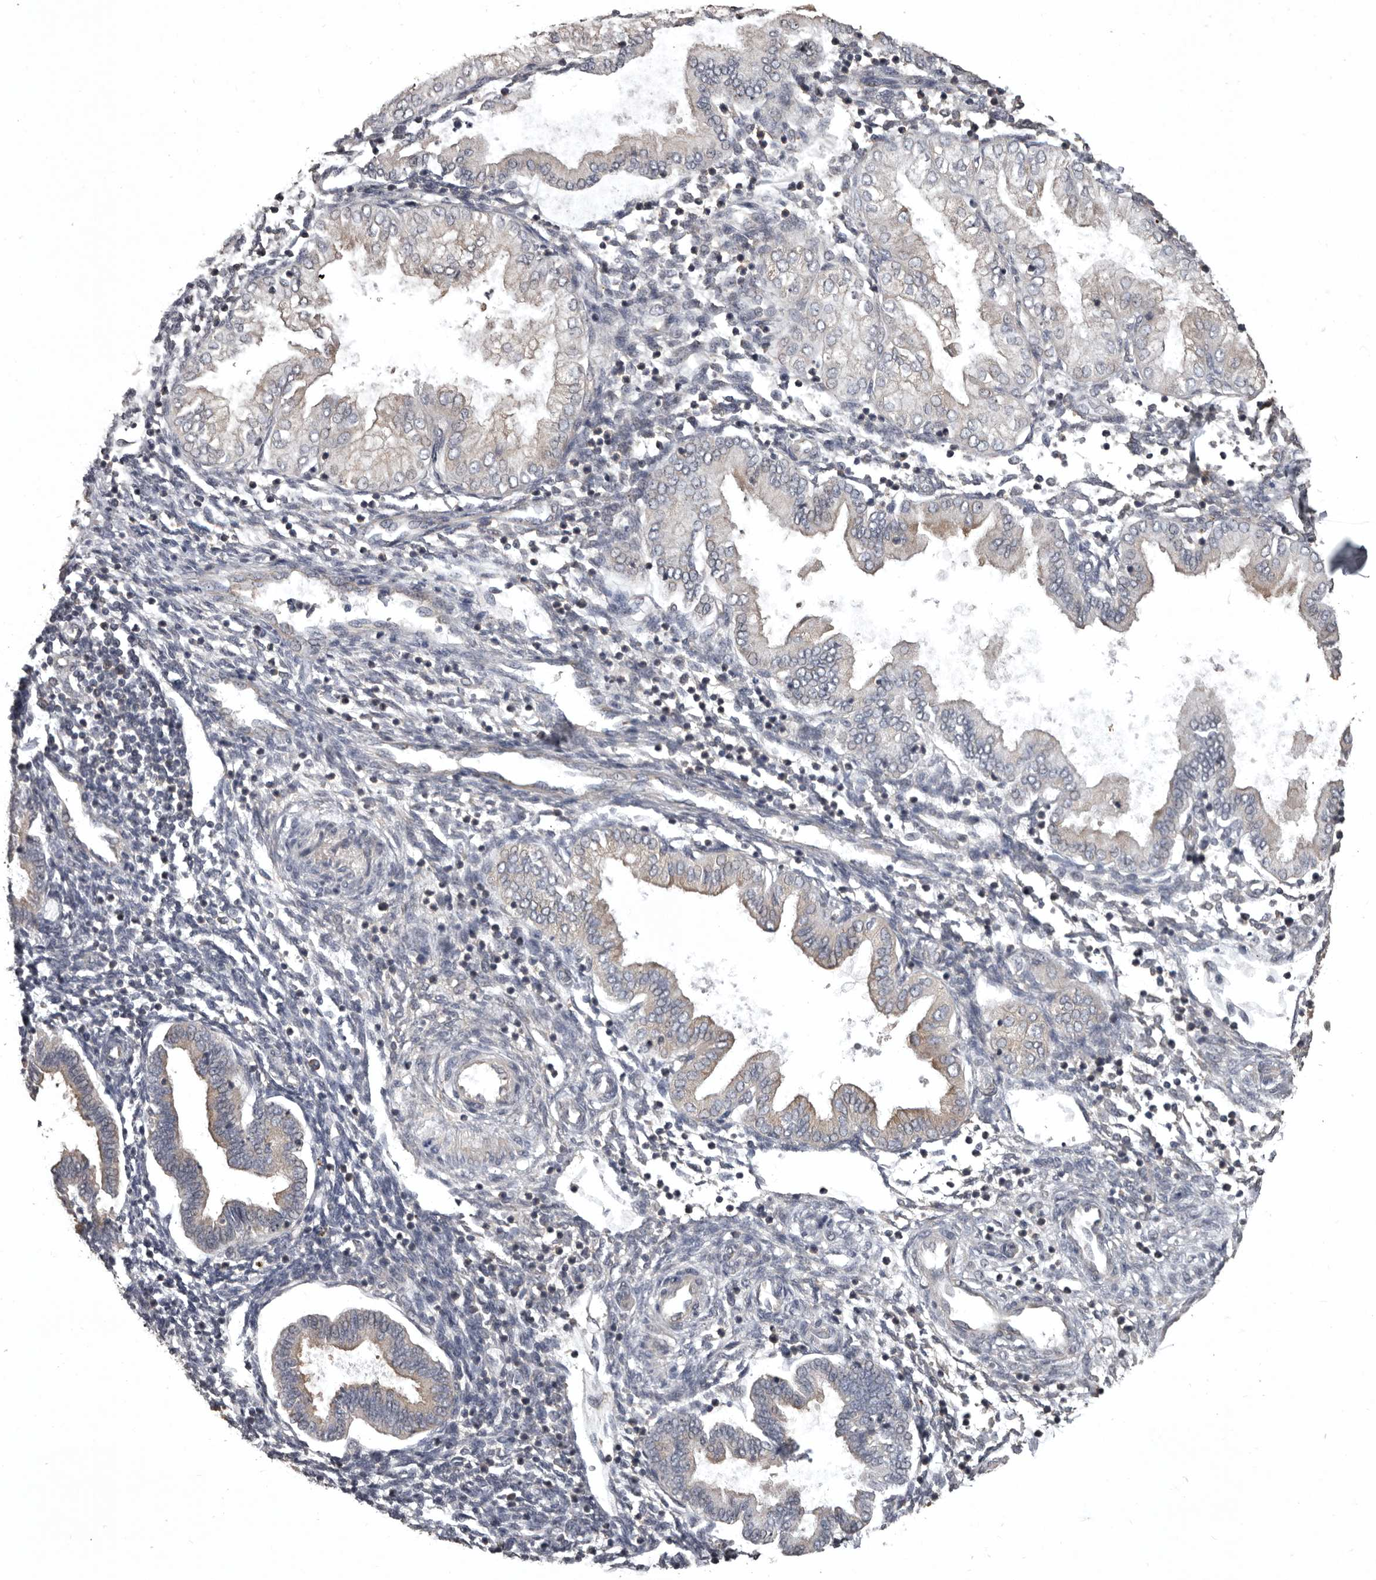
{"staining": {"intensity": "weak", "quantity": "<25%", "location": "cytoplasmic/membranous"}, "tissue": "endometrium", "cell_type": "Cells in endometrial stroma", "image_type": "normal", "snomed": [{"axis": "morphology", "description": "Normal tissue, NOS"}, {"axis": "topography", "description": "Endometrium"}], "caption": "IHC image of unremarkable endometrium: endometrium stained with DAB exhibits no significant protein staining in cells in endometrial stroma. (DAB IHC, high magnification).", "gene": "DARS1", "patient": {"sex": "female", "age": 53}}